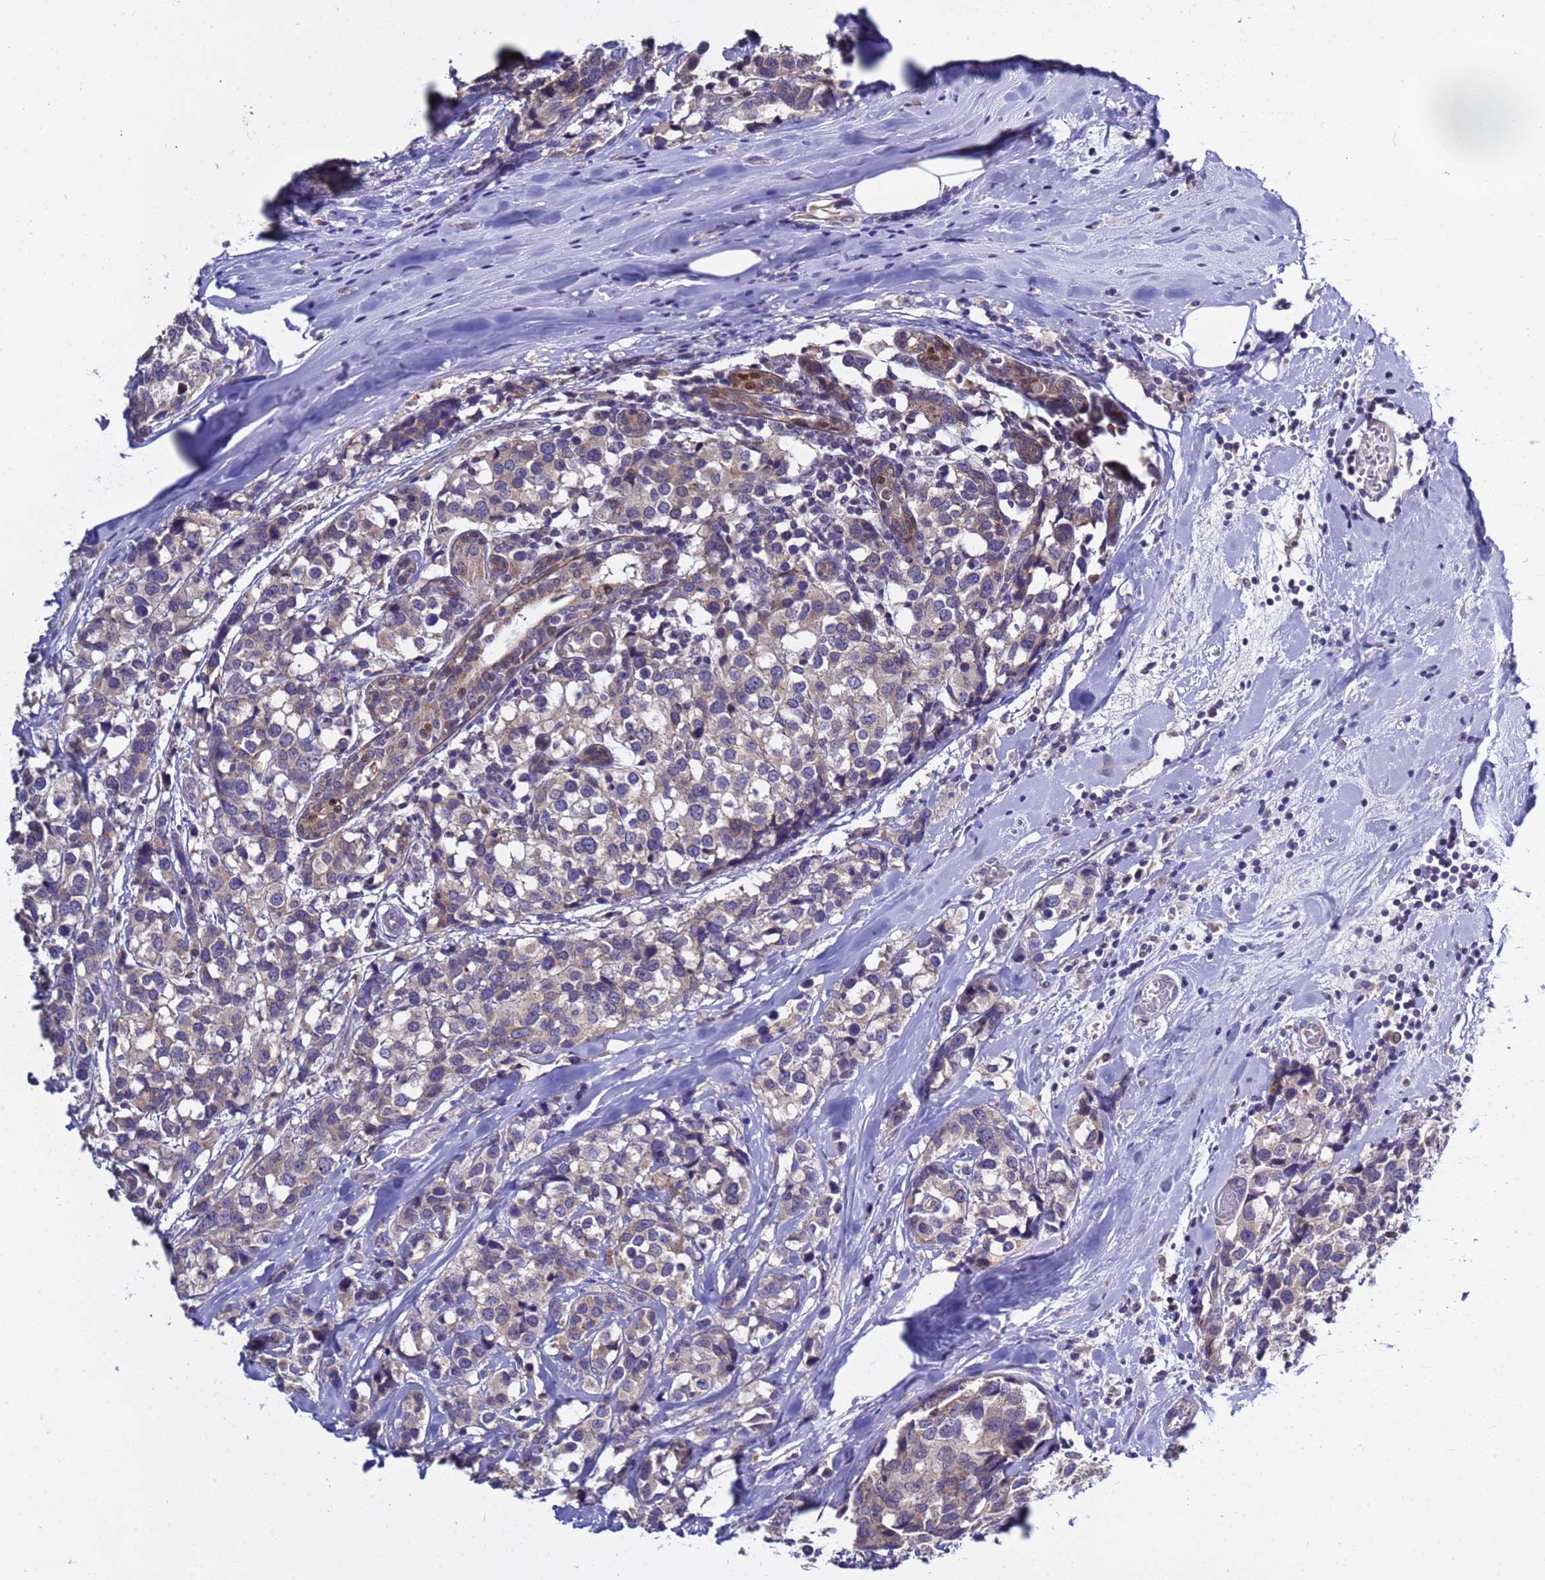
{"staining": {"intensity": "weak", "quantity": "<25%", "location": "cytoplasmic/membranous"}, "tissue": "breast cancer", "cell_type": "Tumor cells", "image_type": "cancer", "snomed": [{"axis": "morphology", "description": "Lobular carcinoma"}, {"axis": "topography", "description": "Breast"}], "caption": "A histopathology image of breast lobular carcinoma stained for a protein displays no brown staining in tumor cells.", "gene": "ELMOD2", "patient": {"sex": "female", "age": 59}}